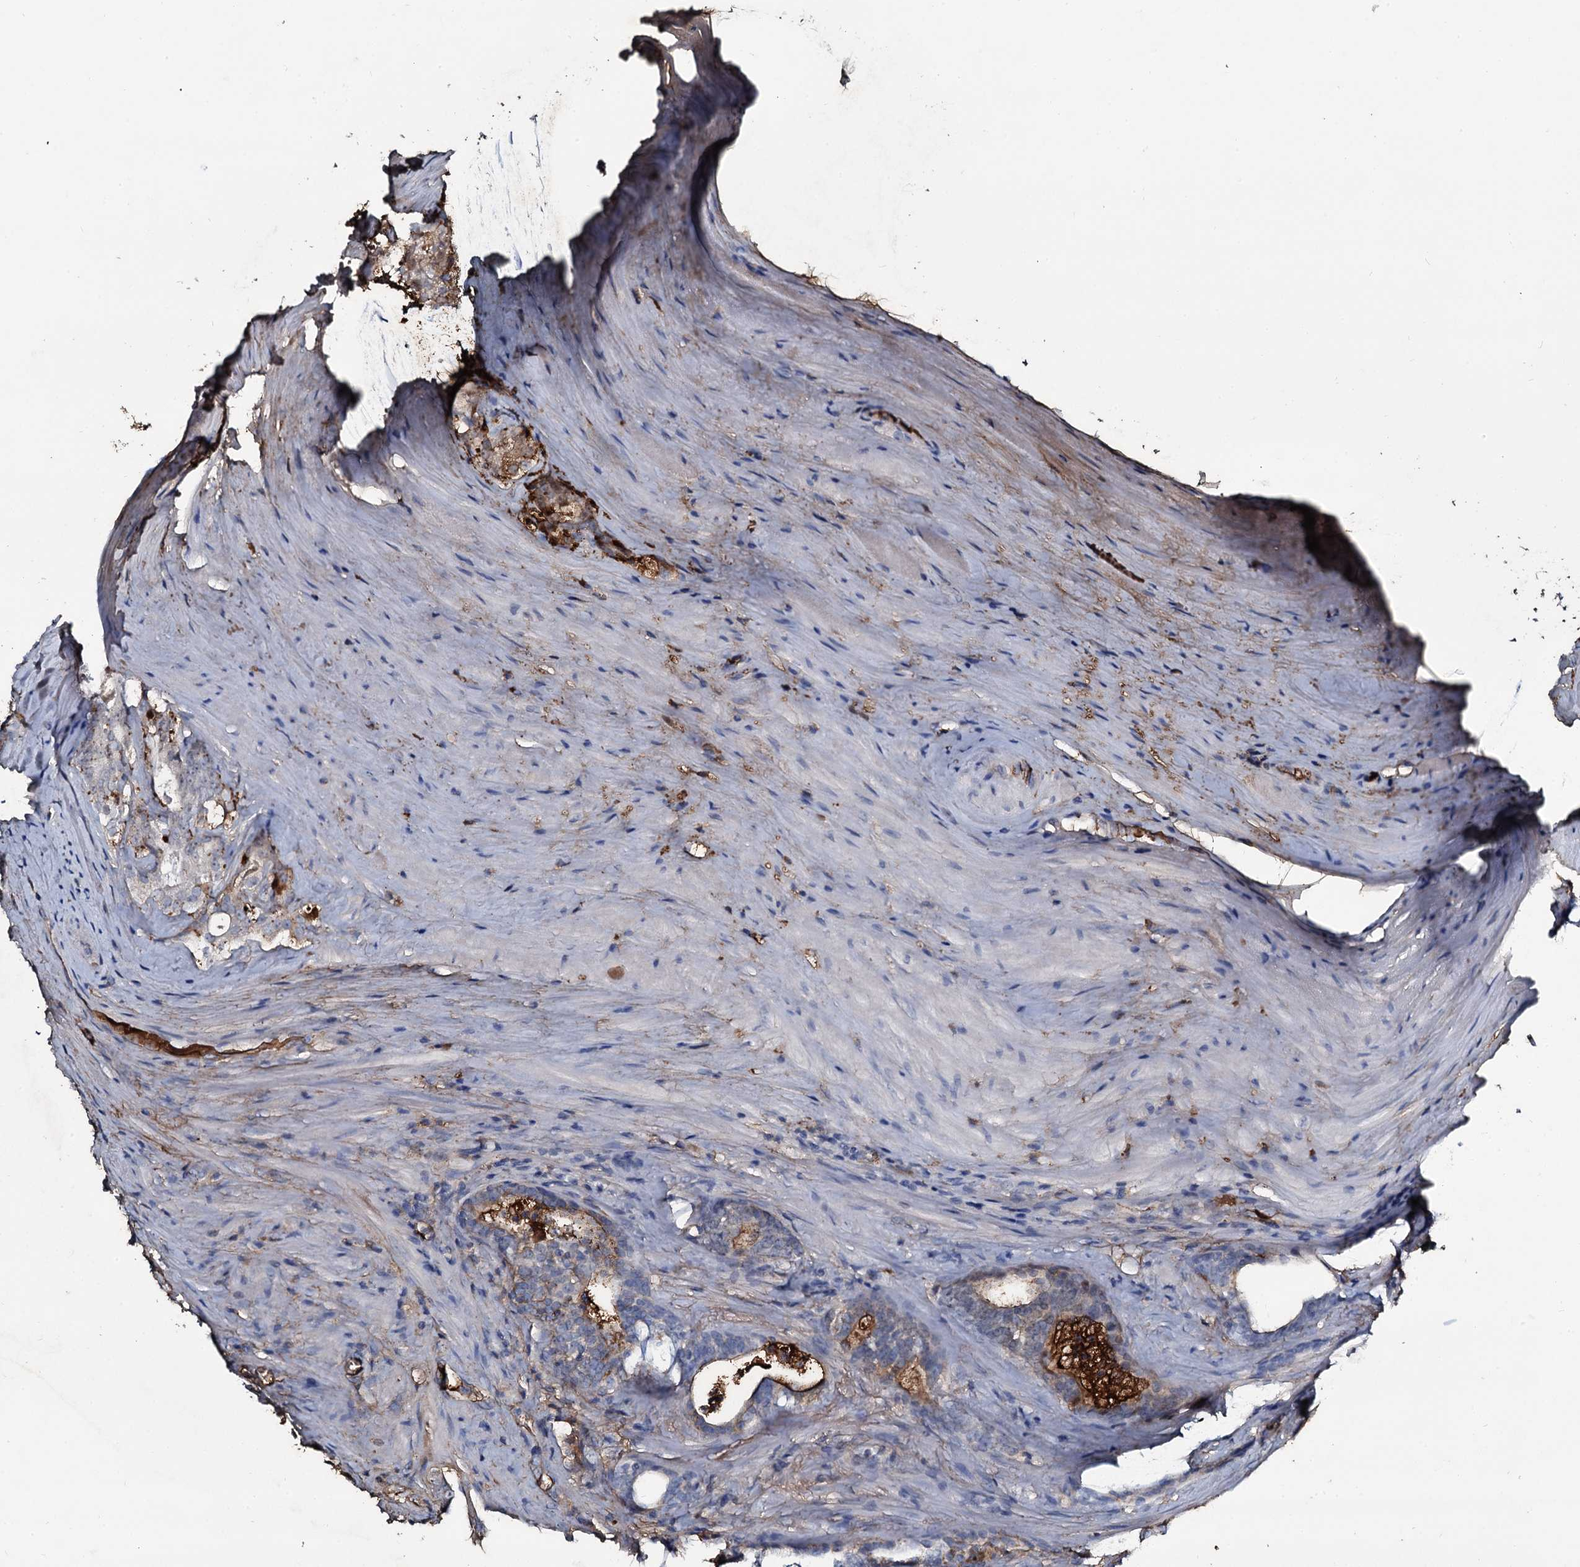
{"staining": {"intensity": "moderate", "quantity": "<25%", "location": "cytoplasmic/membranous"}, "tissue": "prostate cancer", "cell_type": "Tumor cells", "image_type": "cancer", "snomed": [{"axis": "morphology", "description": "Adenocarcinoma, High grade"}, {"axis": "topography", "description": "Prostate"}], "caption": "This histopathology image shows IHC staining of adenocarcinoma (high-grade) (prostate), with low moderate cytoplasmic/membranous positivity in approximately <25% of tumor cells.", "gene": "EDN1", "patient": {"sex": "male", "age": 63}}